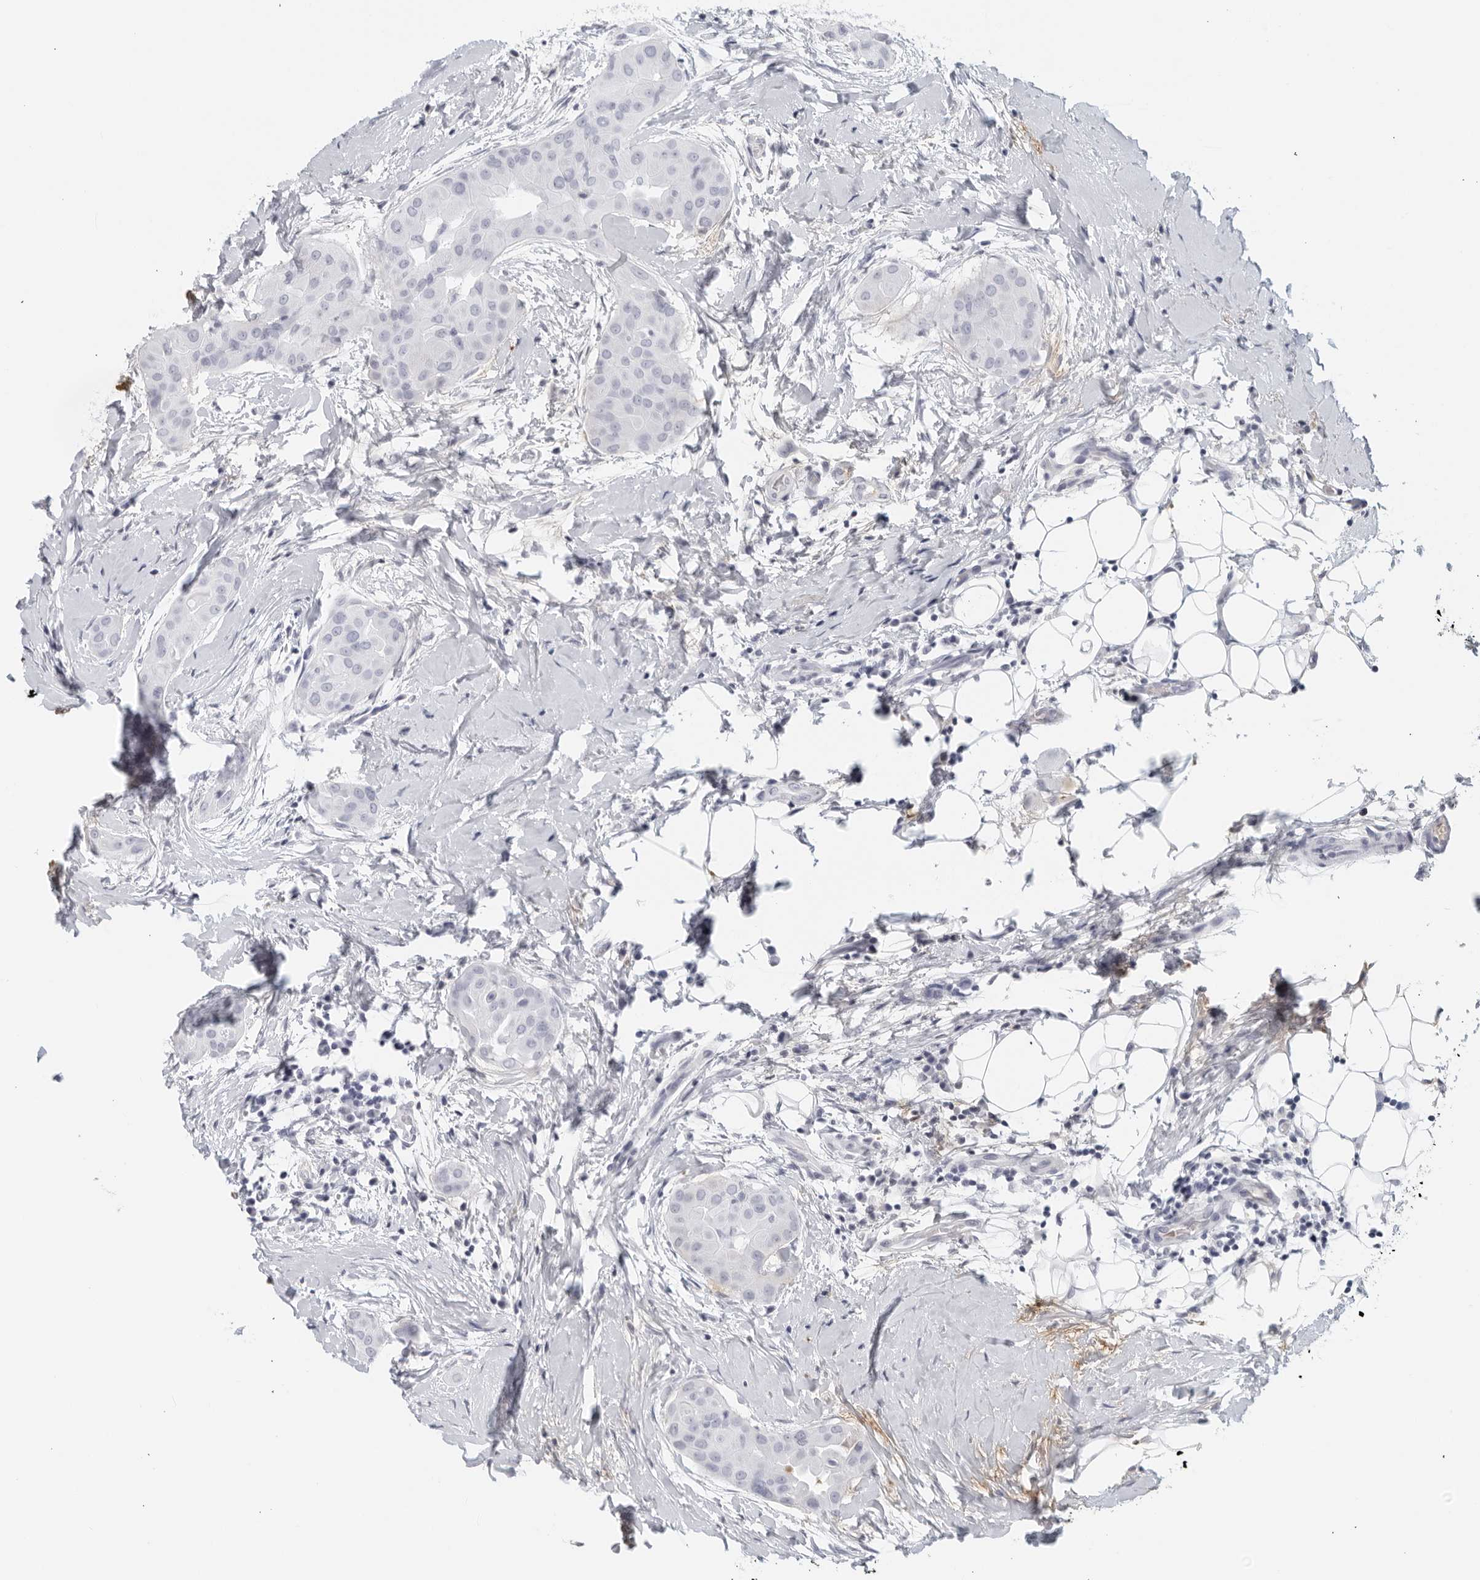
{"staining": {"intensity": "negative", "quantity": "none", "location": "none"}, "tissue": "thyroid cancer", "cell_type": "Tumor cells", "image_type": "cancer", "snomed": [{"axis": "morphology", "description": "Papillary adenocarcinoma, NOS"}, {"axis": "topography", "description": "Thyroid gland"}], "caption": "High power microscopy micrograph of an immunohistochemistry (IHC) image of thyroid papillary adenocarcinoma, revealing no significant staining in tumor cells.", "gene": "FGG", "patient": {"sex": "male", "age": 33}}